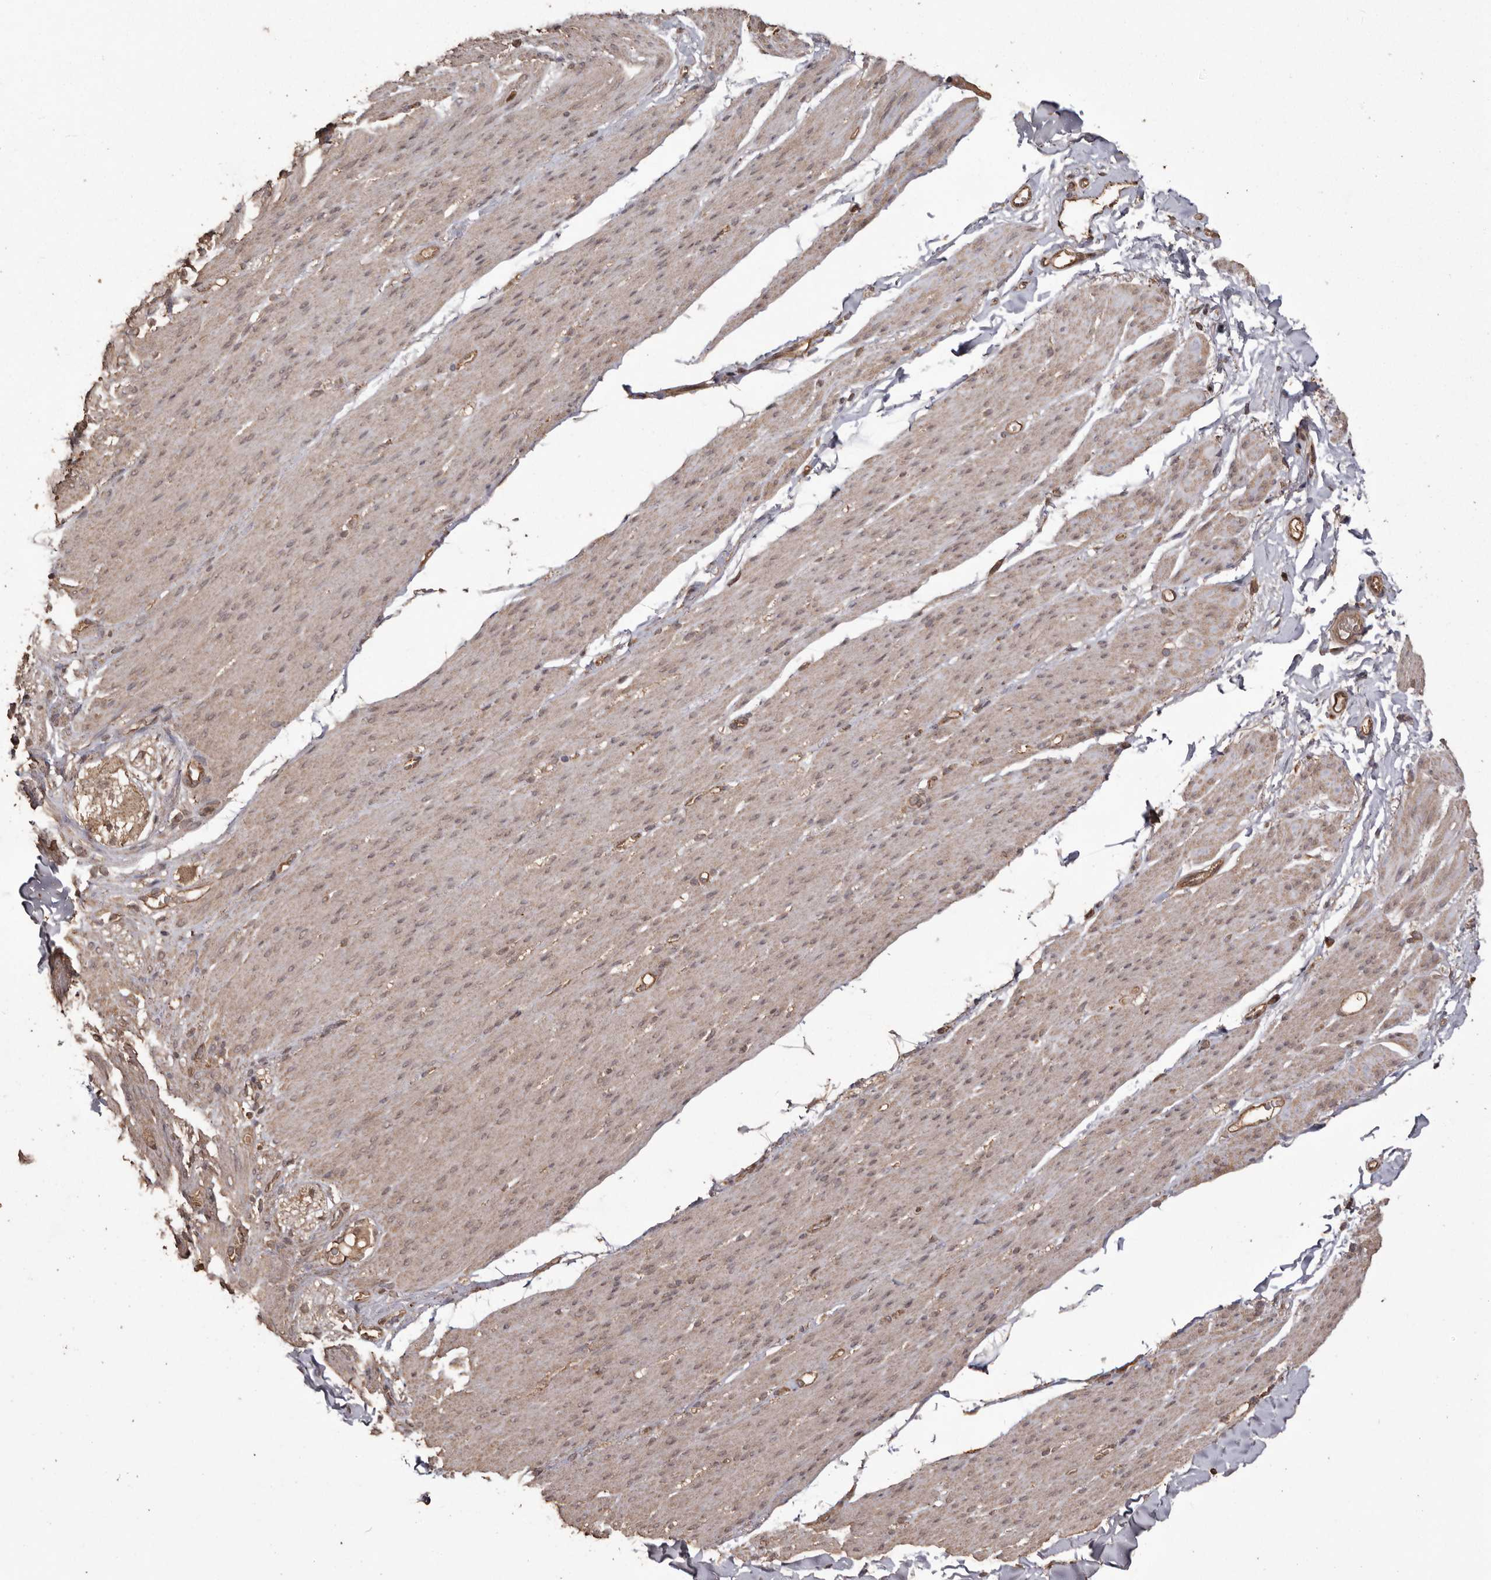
{"staining": {"intensity": "weak", "quantity": "25%-75%", "location": "cytoplasmic/membranous"}, "tissue": "smooth muscle", "cell_type": "Smooth muscle cells", "image_type": "normal", "snomed": [{"axis": "morphology", "description": "Normal tissue, NOS"}, {"axis": "topography", "description": "Colon"}, {"axis": "topography", "description": "Peripheral nerve tissue"}], "caption": "Smooth muscle was stained to show a protein in brown. There is low levels of weak cytoplasmic/membranous staining in about 25%-75% of smooth muscle cells.", "gene": "NUP43", "patient": {"sex": "female", "age": 61}}